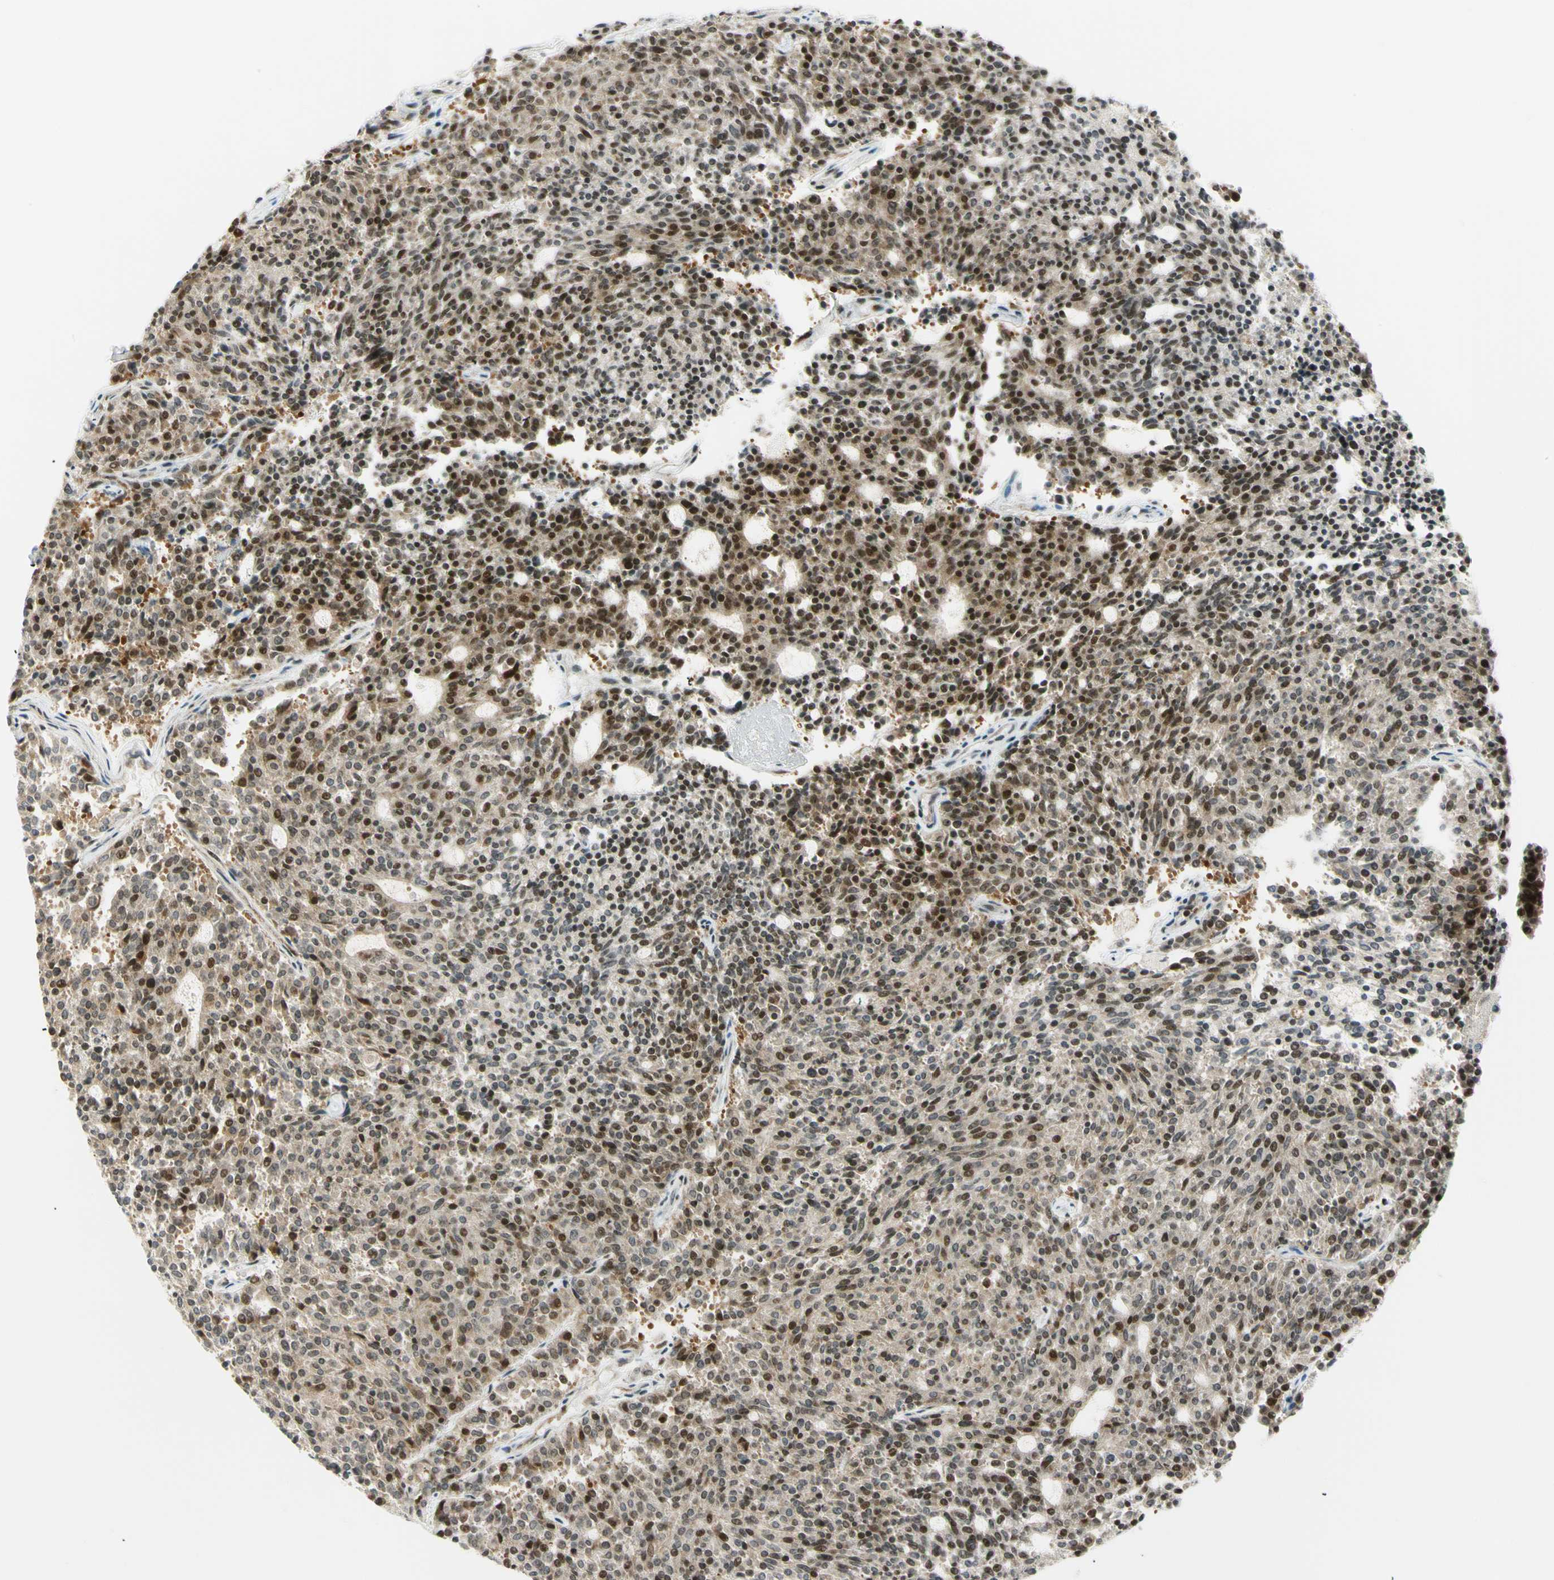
{"staining": {"intensity": "strong", "quantity": "25%-75%", "location": "cytoplasmic/membranous,nuclear"}, "tissue": "carcinoid", "cell_type": "Tumor cells", "image_type": "cancer", "snomed": [{"axis": "morphology", "description": "Carcinoid, malignant, NOS"}, {"axis": "topography", "description": "Pancreas"}], "caption": "Immunohistochemical staining of carcinoid displays high levels of strong cytoplasmic/membranous and nuclear protein staining in about 25%-75% of tumor cells.", "gene": "TPT1", "patient": {"sex": "female", "age": 54}}